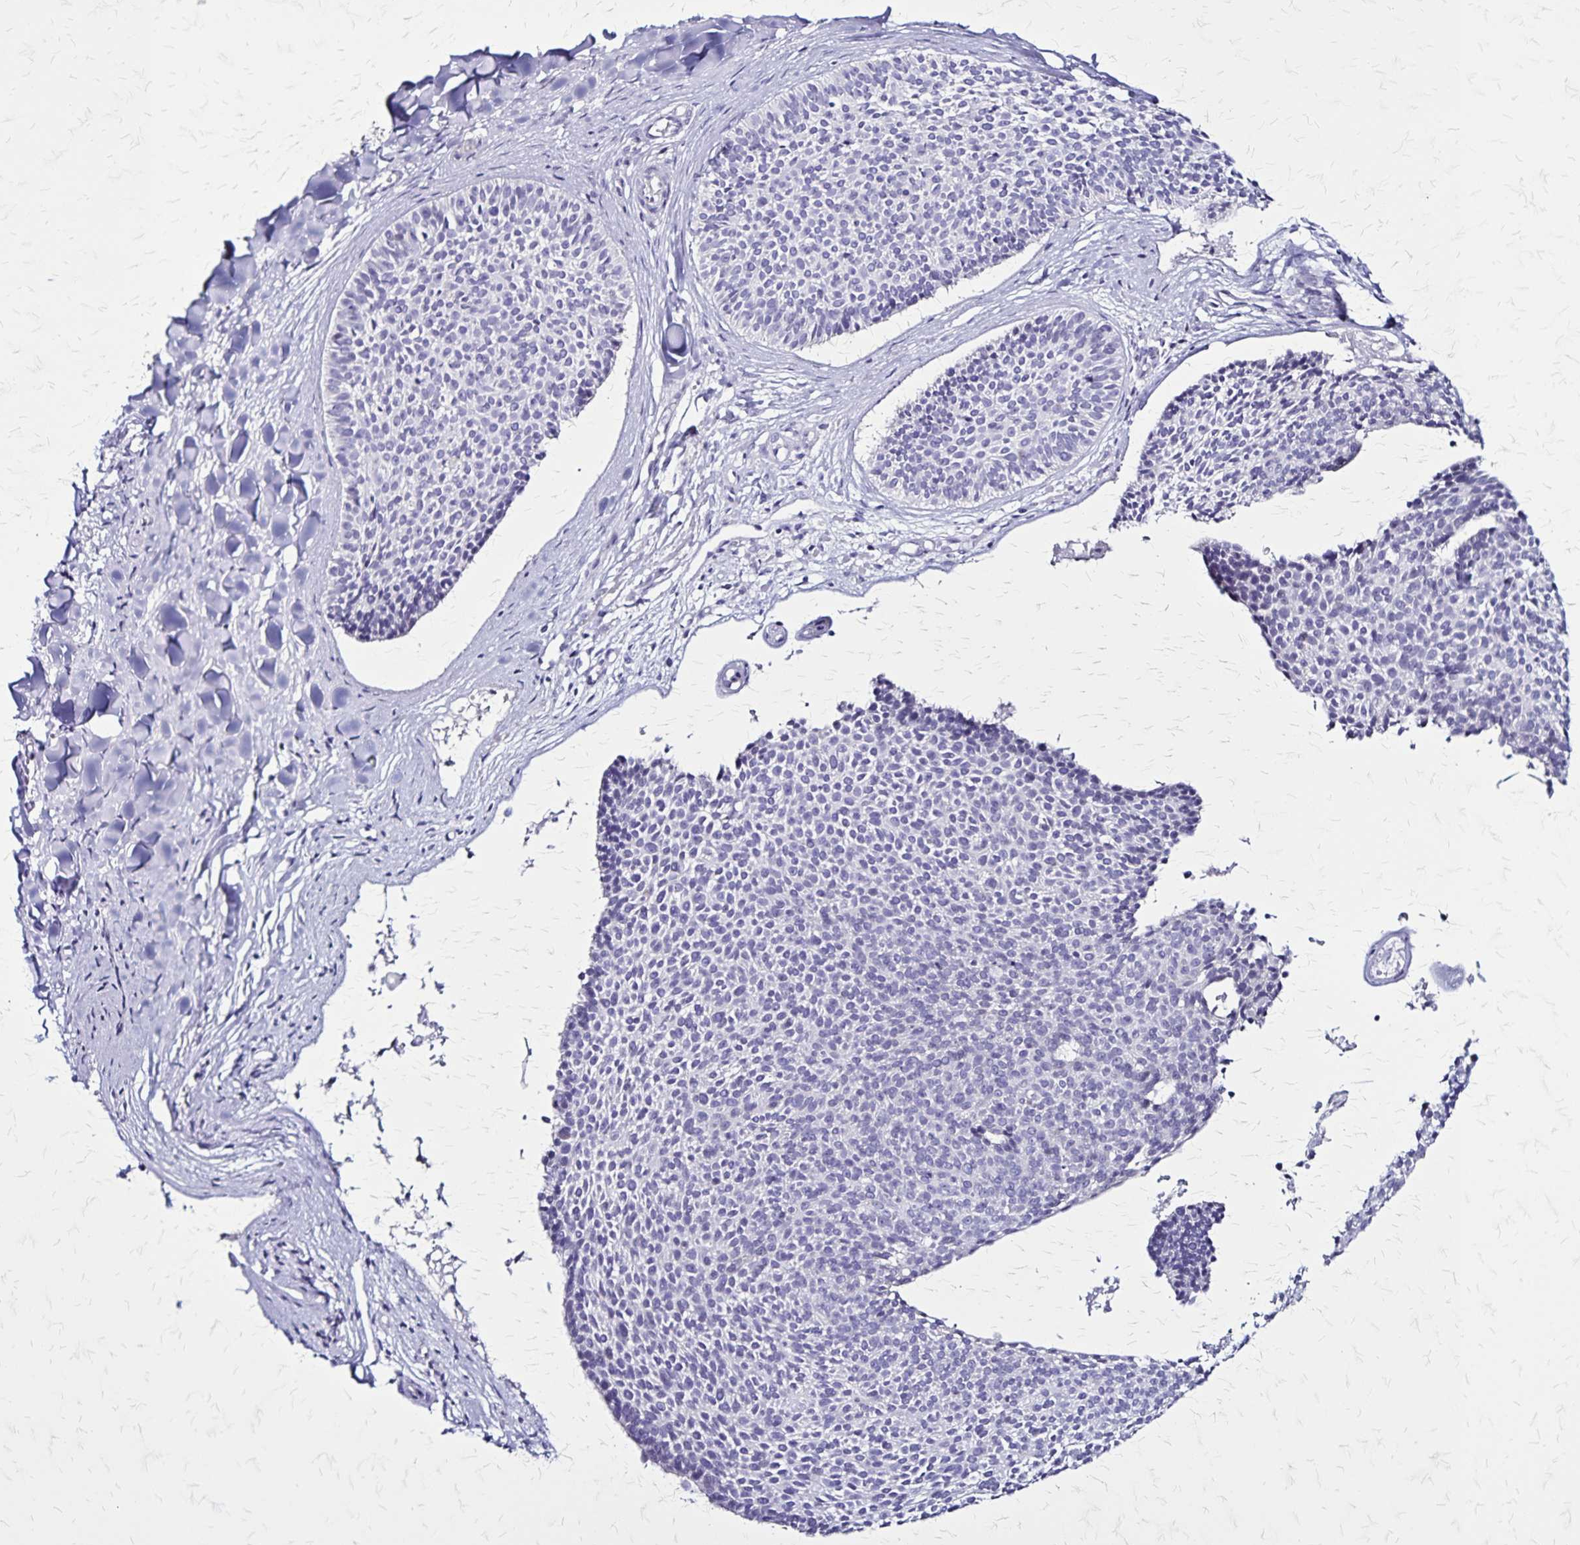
{"staining": {"intensity": "negative", "quantity": "none", "location": "none"}, "tissue": "skin cancer", "cell_type": "Tumor cells", "image_type": "cancer", "snomed": [{"axis": "morphology", "description": "Basal cell carcinoma"}, {"axis": "topography", "description": "Skin"}], "caption": "The IHC photomicrograph has no significant positivity in tumor cells of skin basal cell carcinoma tissue. The staining is performed using DAB brown chromogen with nuclei counter-stained in using hematoxylin.", "gene": "PLXNA4", "patient": {"sex": "male", "age": 82}}